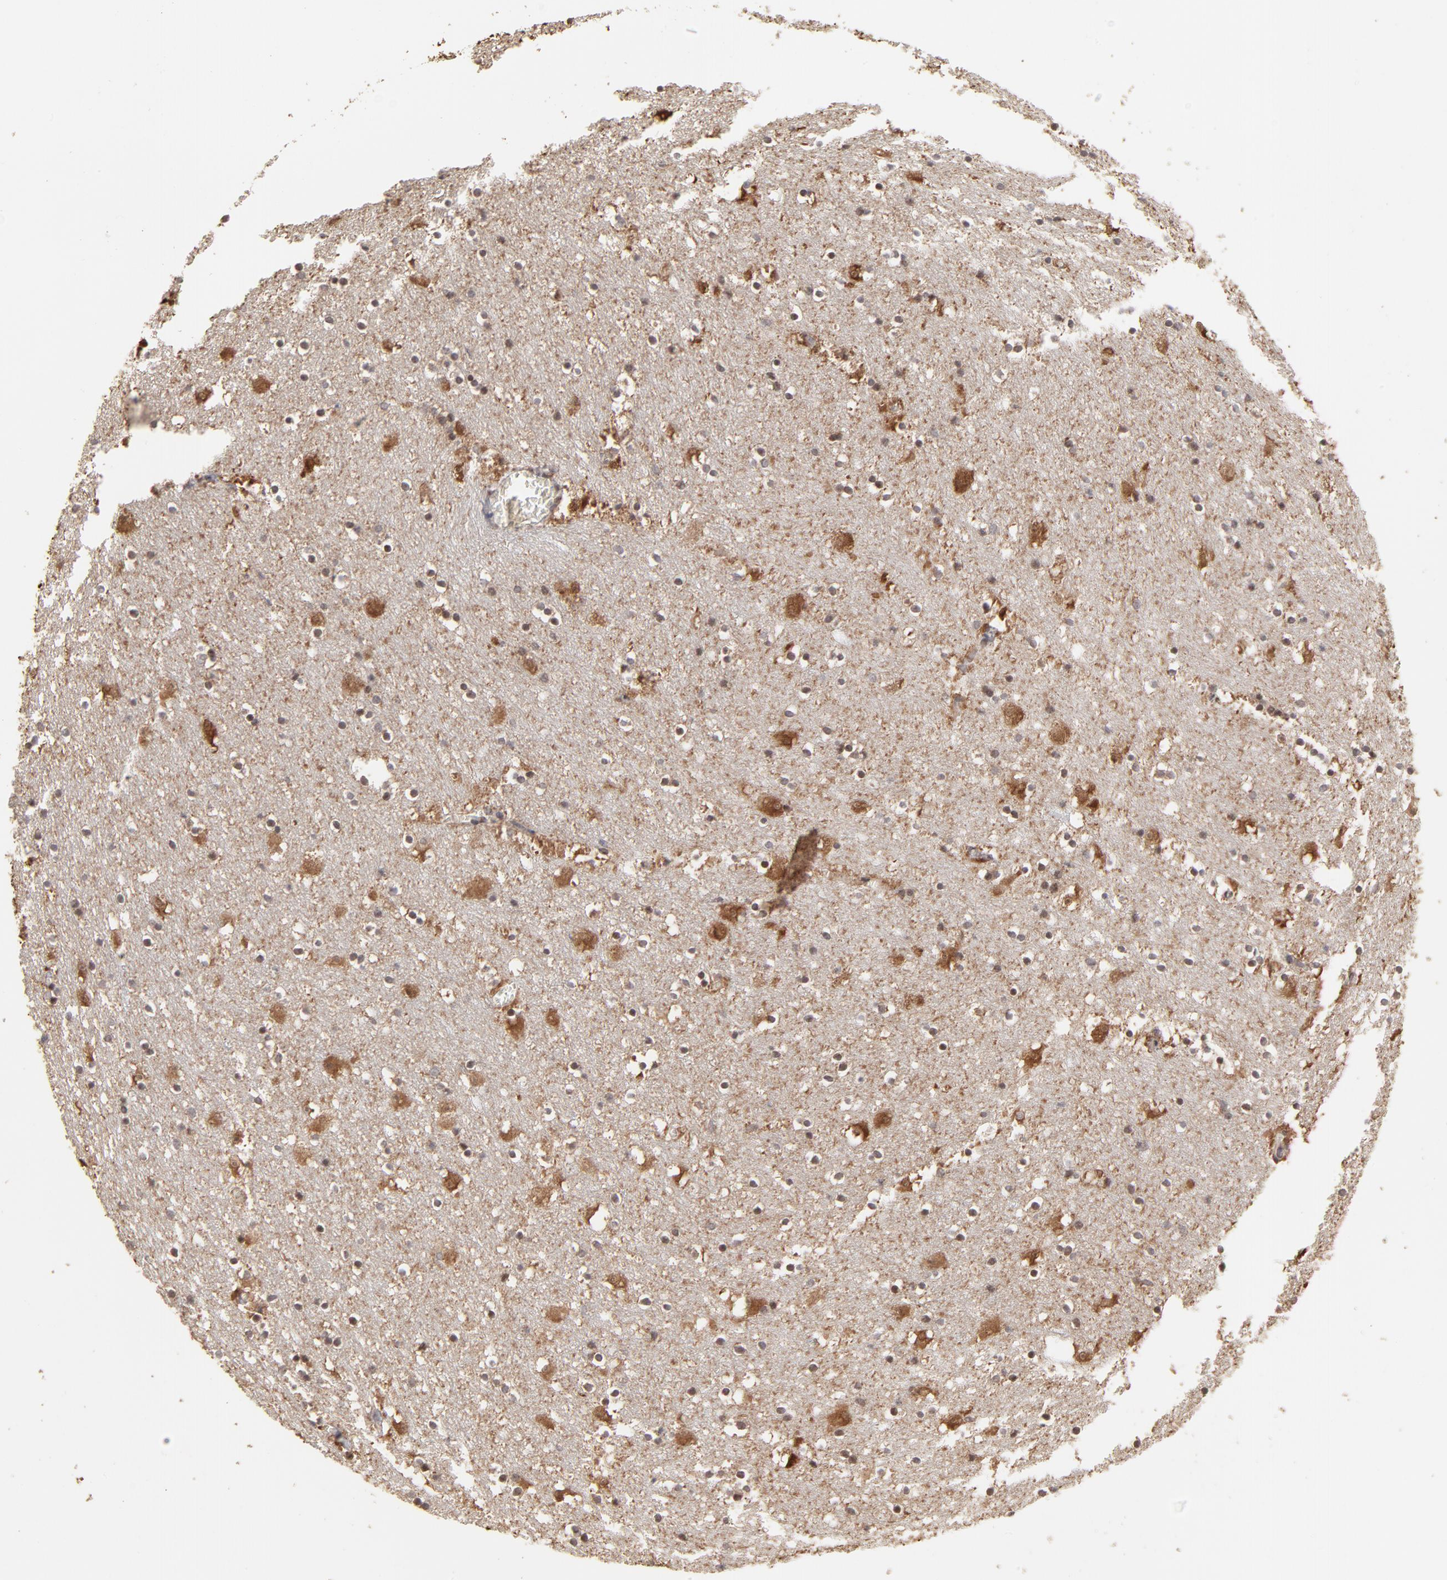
{"staining": {"intensity": "negative", "quantity": "none", "location": "none"}, "tissue": "caudate", "cell_type": "Glial cells", "image_type": "normal", "snomed": [{"axis": "morphology", "description": "Normal tissue, NOS"}, {"axis": "topography", "description": "Lateral ventricle wall"}], "caption": "A high-resolution image shows immunohistochemistry (IHC) staining of benign caudate, which displays no significant staining in glial cells.", "gene": "ARIH1", "patient": {"sex": "male", "age": 45}}